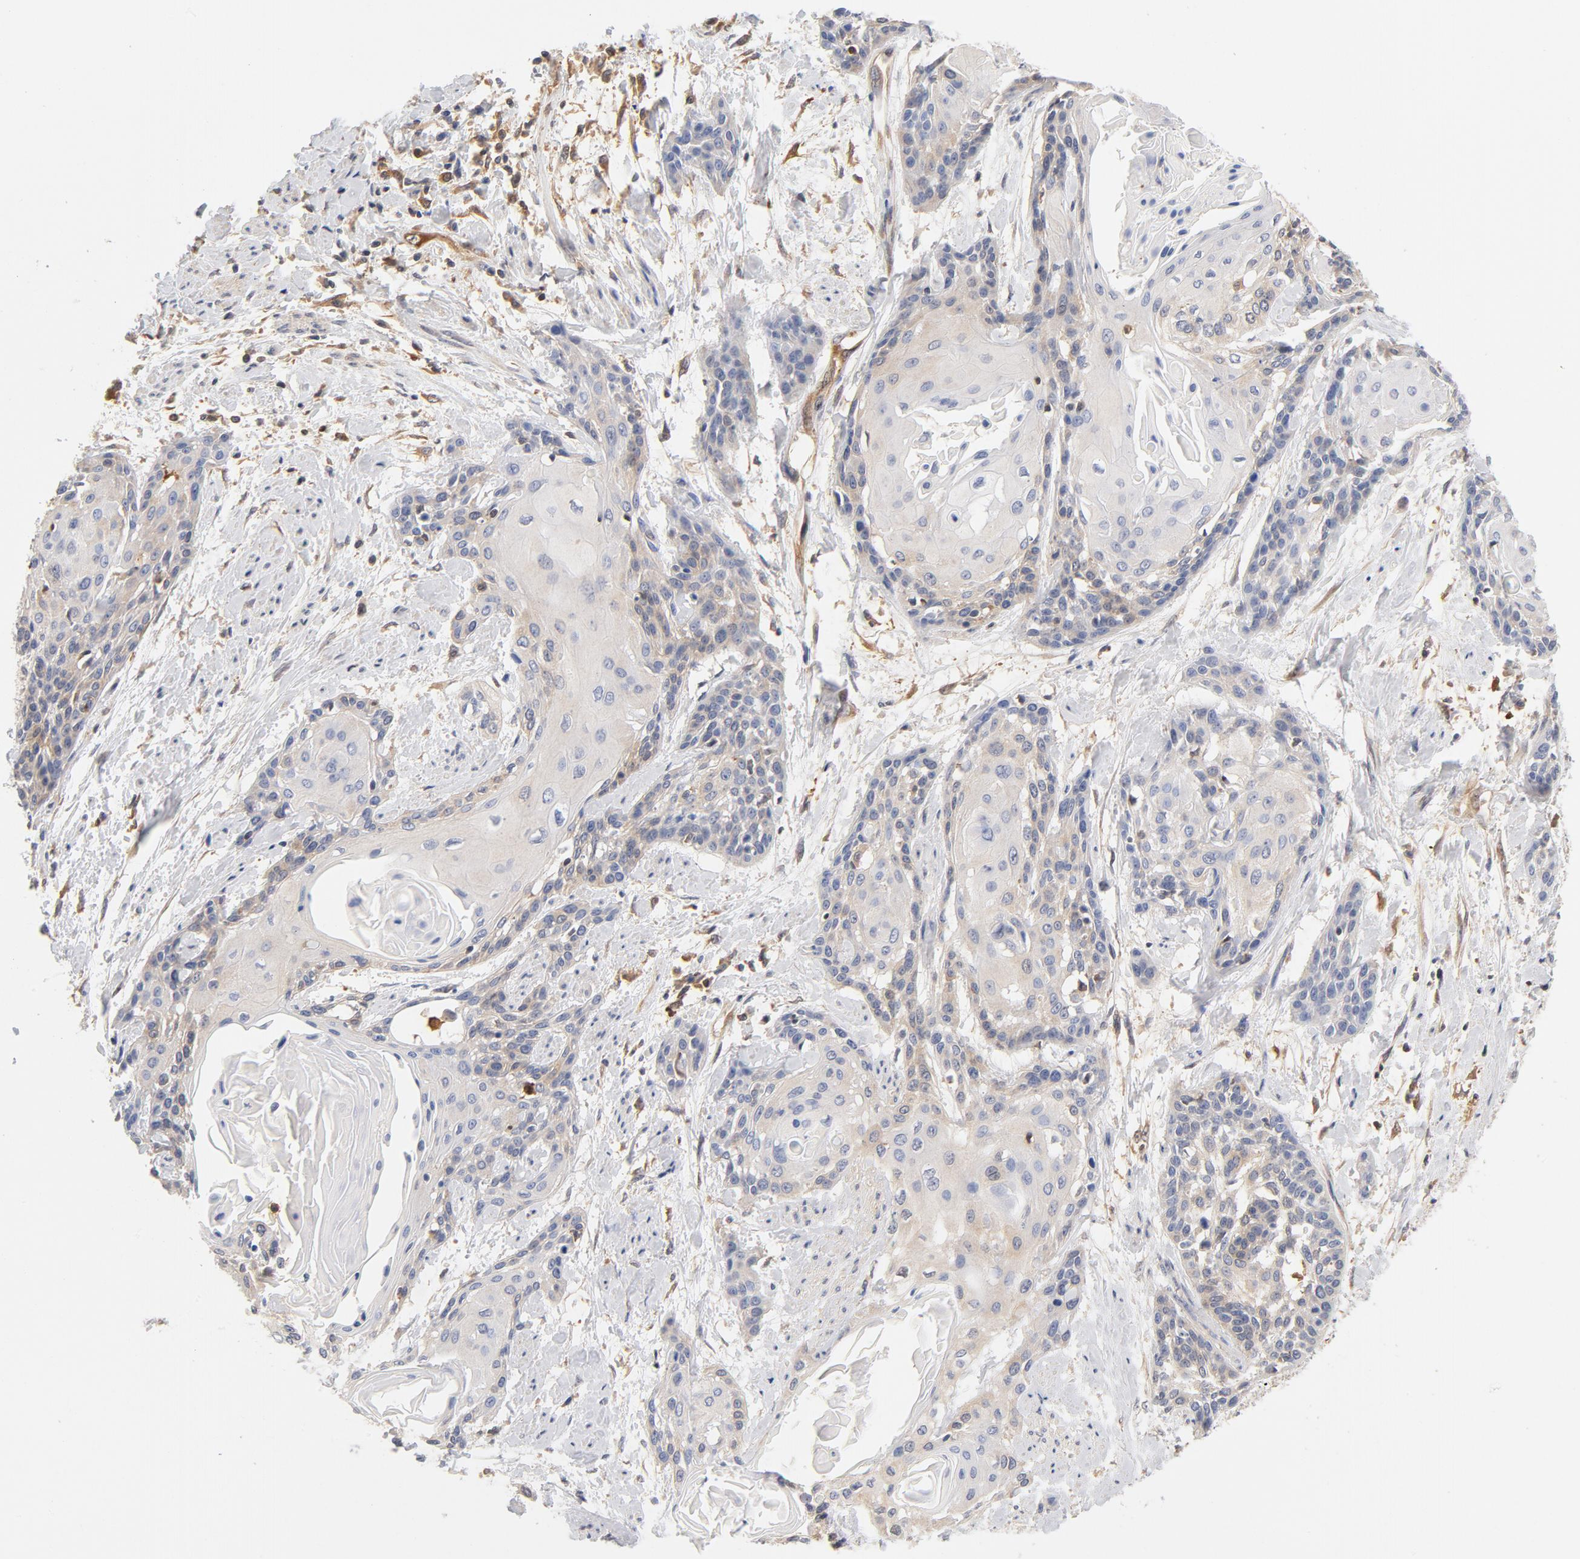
{"staining": {"intensity": "negative", "quantity": "none", "location": "none"}, "tissue": "cervical cancer", "cell_type": "Tumor cells", "image_type": "cancer", "snomed": [{"axis": "morphology", "description": "Squamous cell carcinoma, NOS"}, {"axis": "topography", "description": "Cervix"}], "caption": "Tumor cells are negative for protein expression in human cervical cancer. (Stains: DAB (3,3'-diaminobenzidine) immunohistochemistry with hematoxylin counter stain, Microscopy: brightfield microscopy at high magnification).", "gene": "ASMTL", "patient": {"sex": "female", "age": 57}}